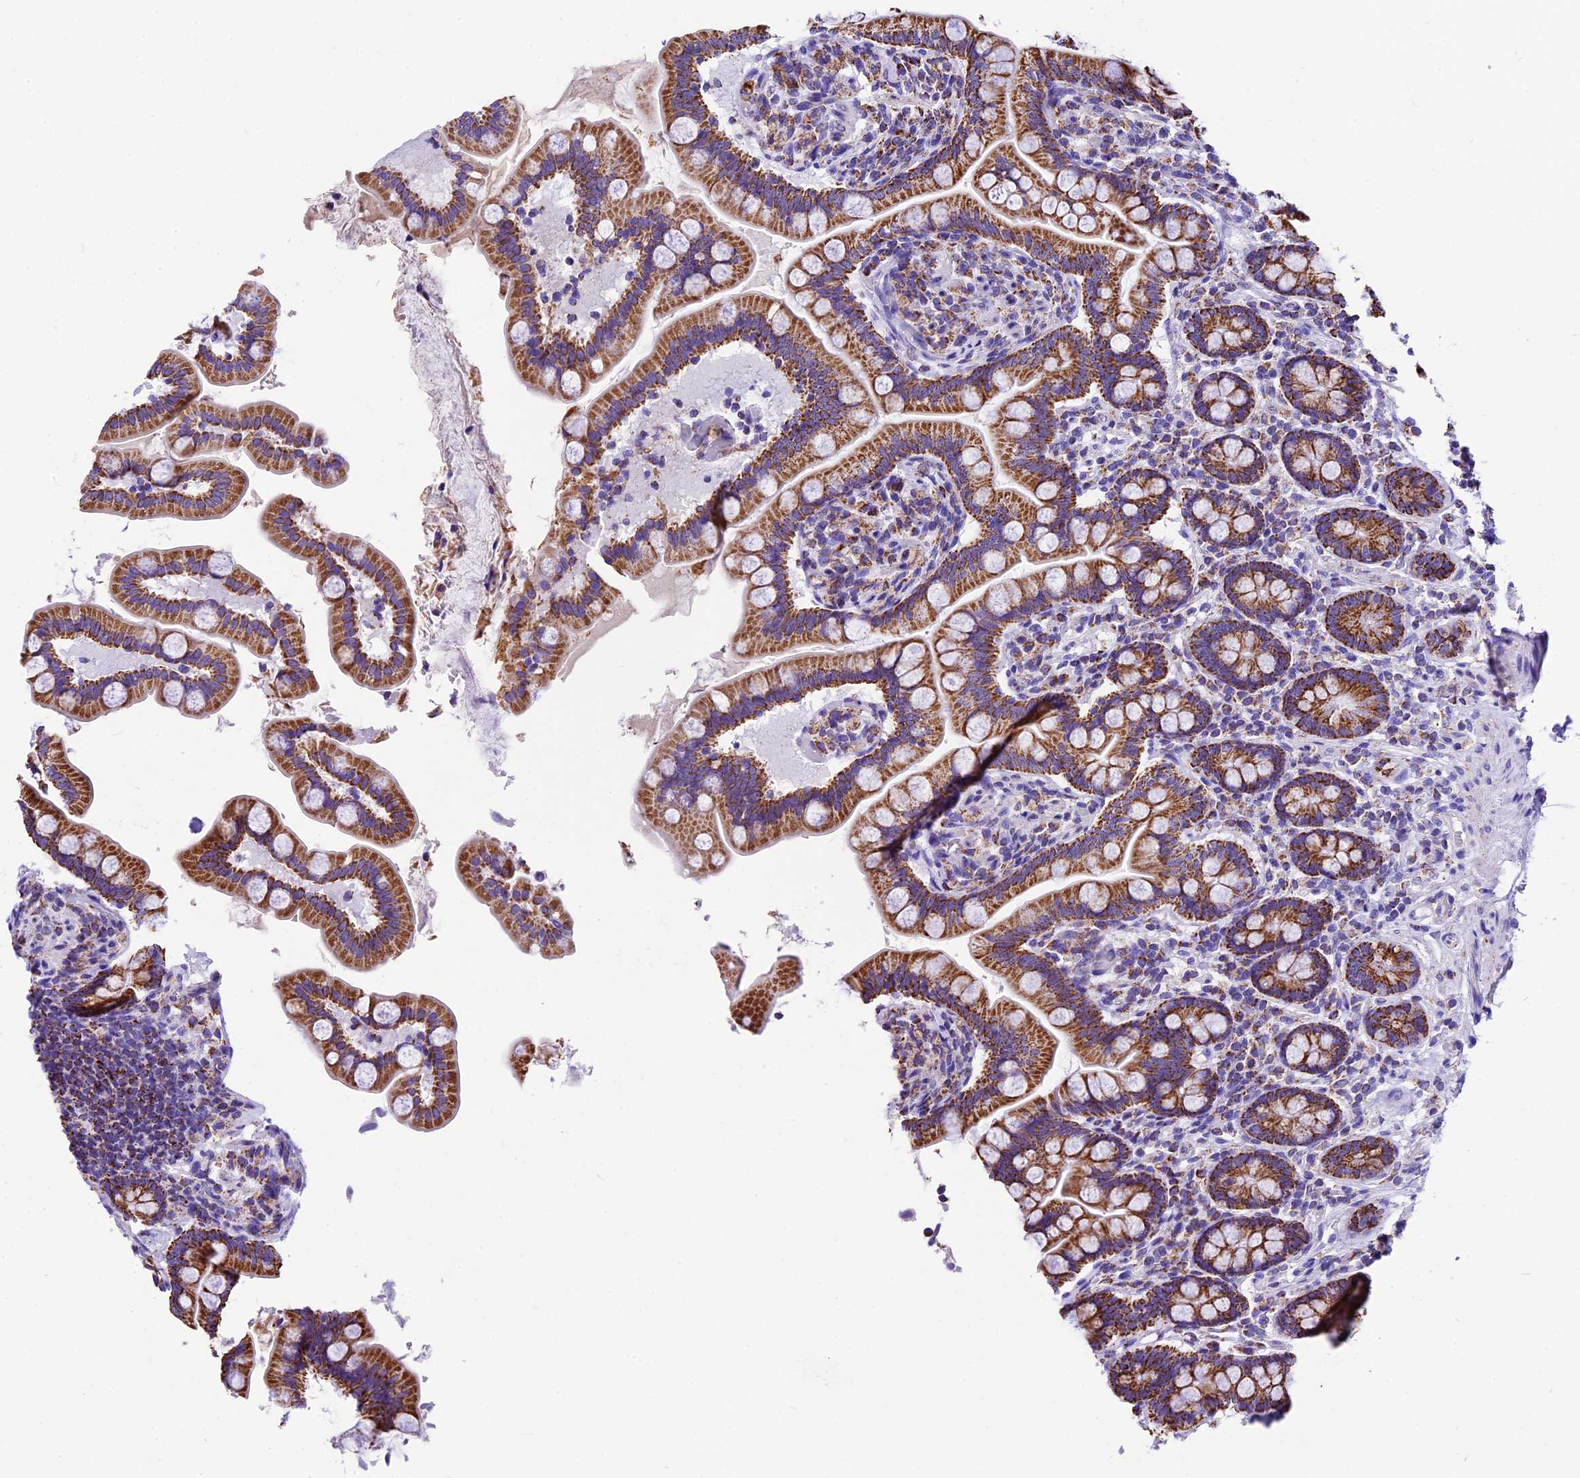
{"staining": {"intensity": "strong", "quantity": ">75%", "location": "cytoplasmic/membranous"}, "tissue": "small intestine", "cell_type": "Glandular cells", "image_type": "normal", "snomed": [{"axis": "morphology", "description": "Normal tissue, NOS"}, {"axis": "topography", "description": "Small intestine"}], "caption": "DAB (3,3'-diaminobenzidine) immunohistochemical staining of unremarkable small intestine shows strong cytoplasmic/membranous protein staining in approximately >75% of glandular cells. (Brightfield microscopy of DAB IHC at high magnification).", "gene": "DCAF5", "patient": {"sex": "female", "age": 64}}